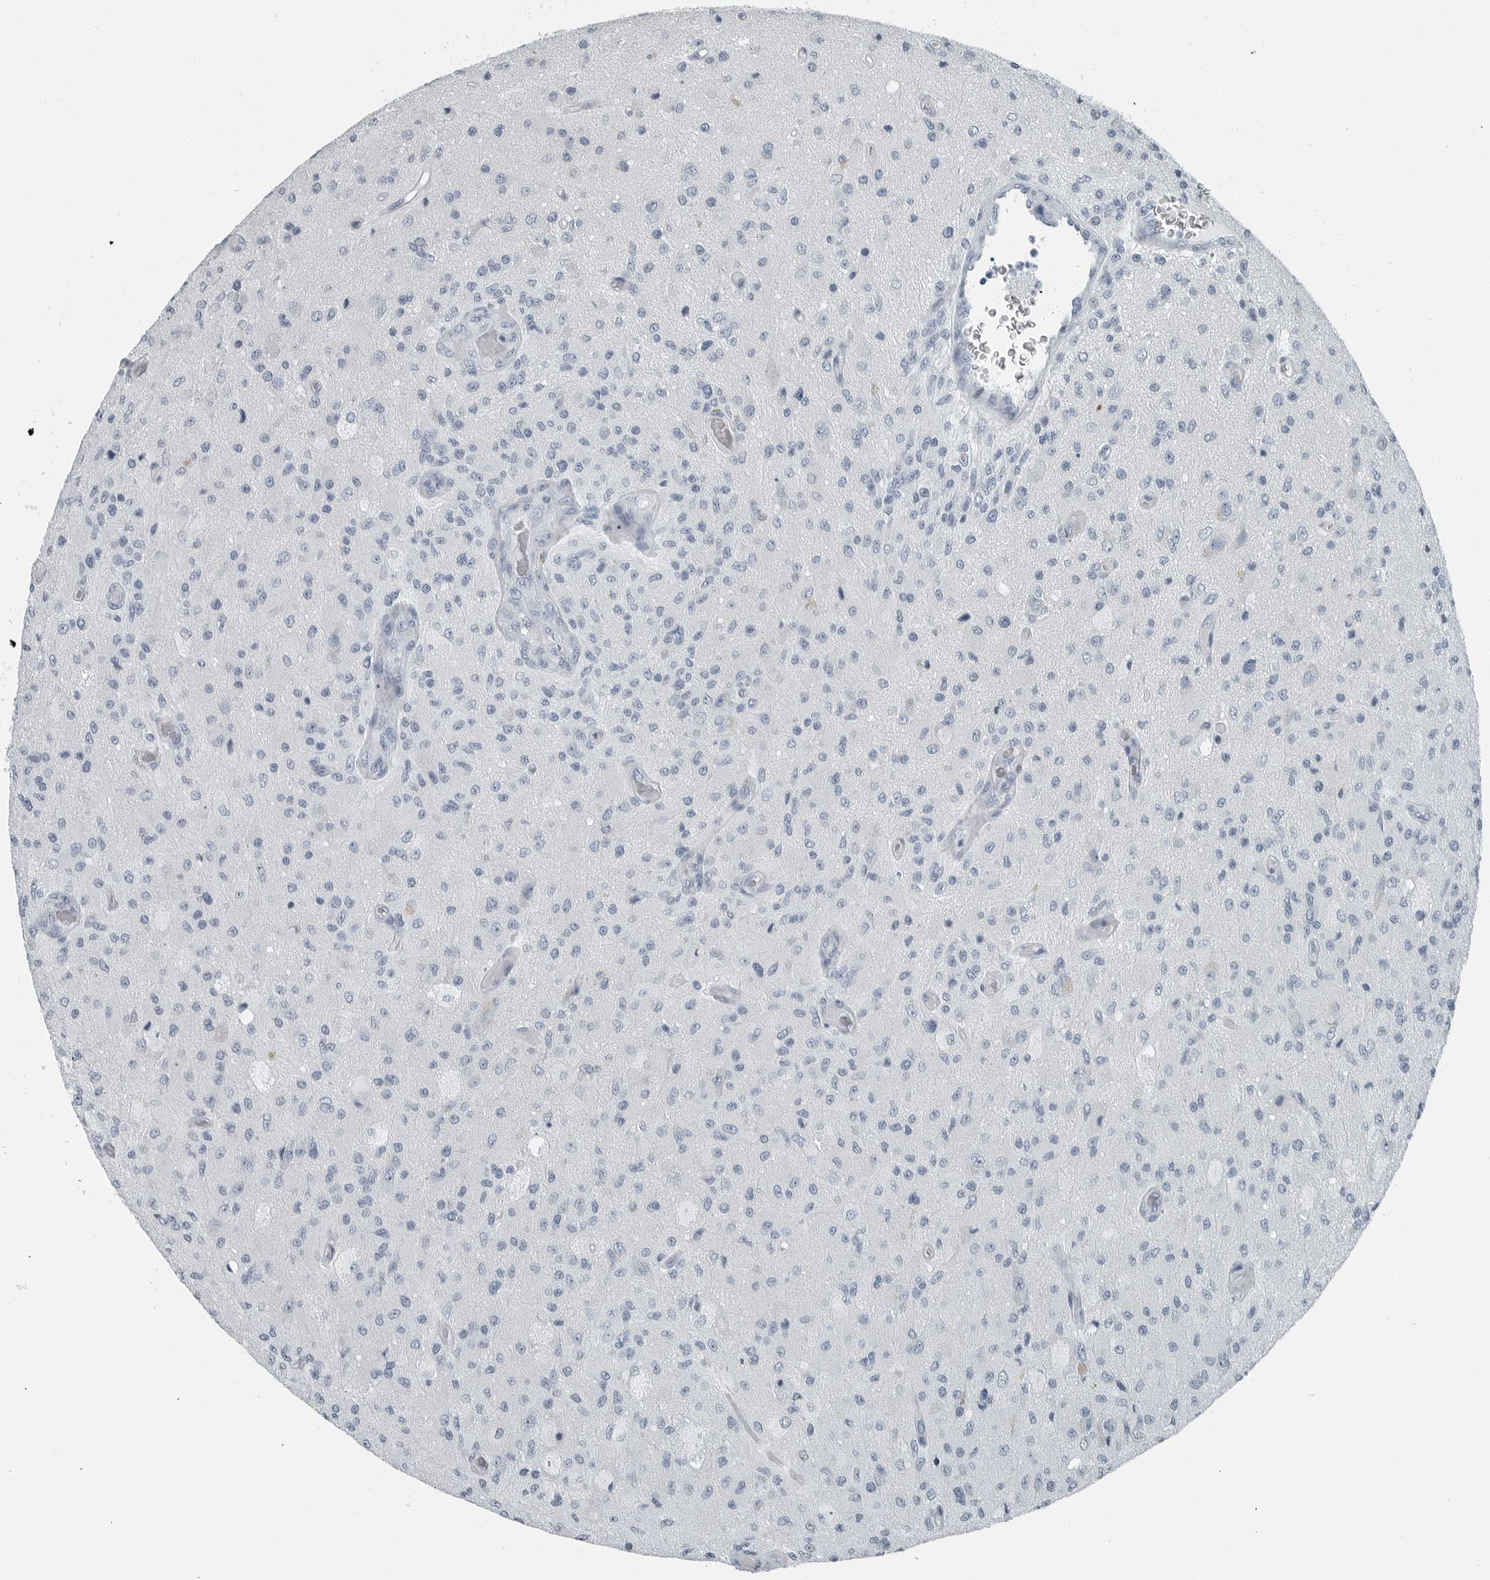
{"staining": {"intensity": "negative", "quantity": "none", "location": "none"}, "tissue": "glioma", "cell_type": "Tumor cells", "image_type": "cancer", "snomed": [{"axis": "morphology", "description": "Normal tissue, NOS"}, {"axis": "morphology", "description": "Glioma, malignant, High grade"}, {"axis": "topography", "description": "Cerebral cortex"}], "caption": "Immunohistochemistry (IHC) histopathology image of neoplastic tissue: malignant high-grade glioma stained with DAB demonstrates no significant protein expression in tumor cells.", "gene": "ZPBP2", "patient": {"sex": "male", "age": 77}}